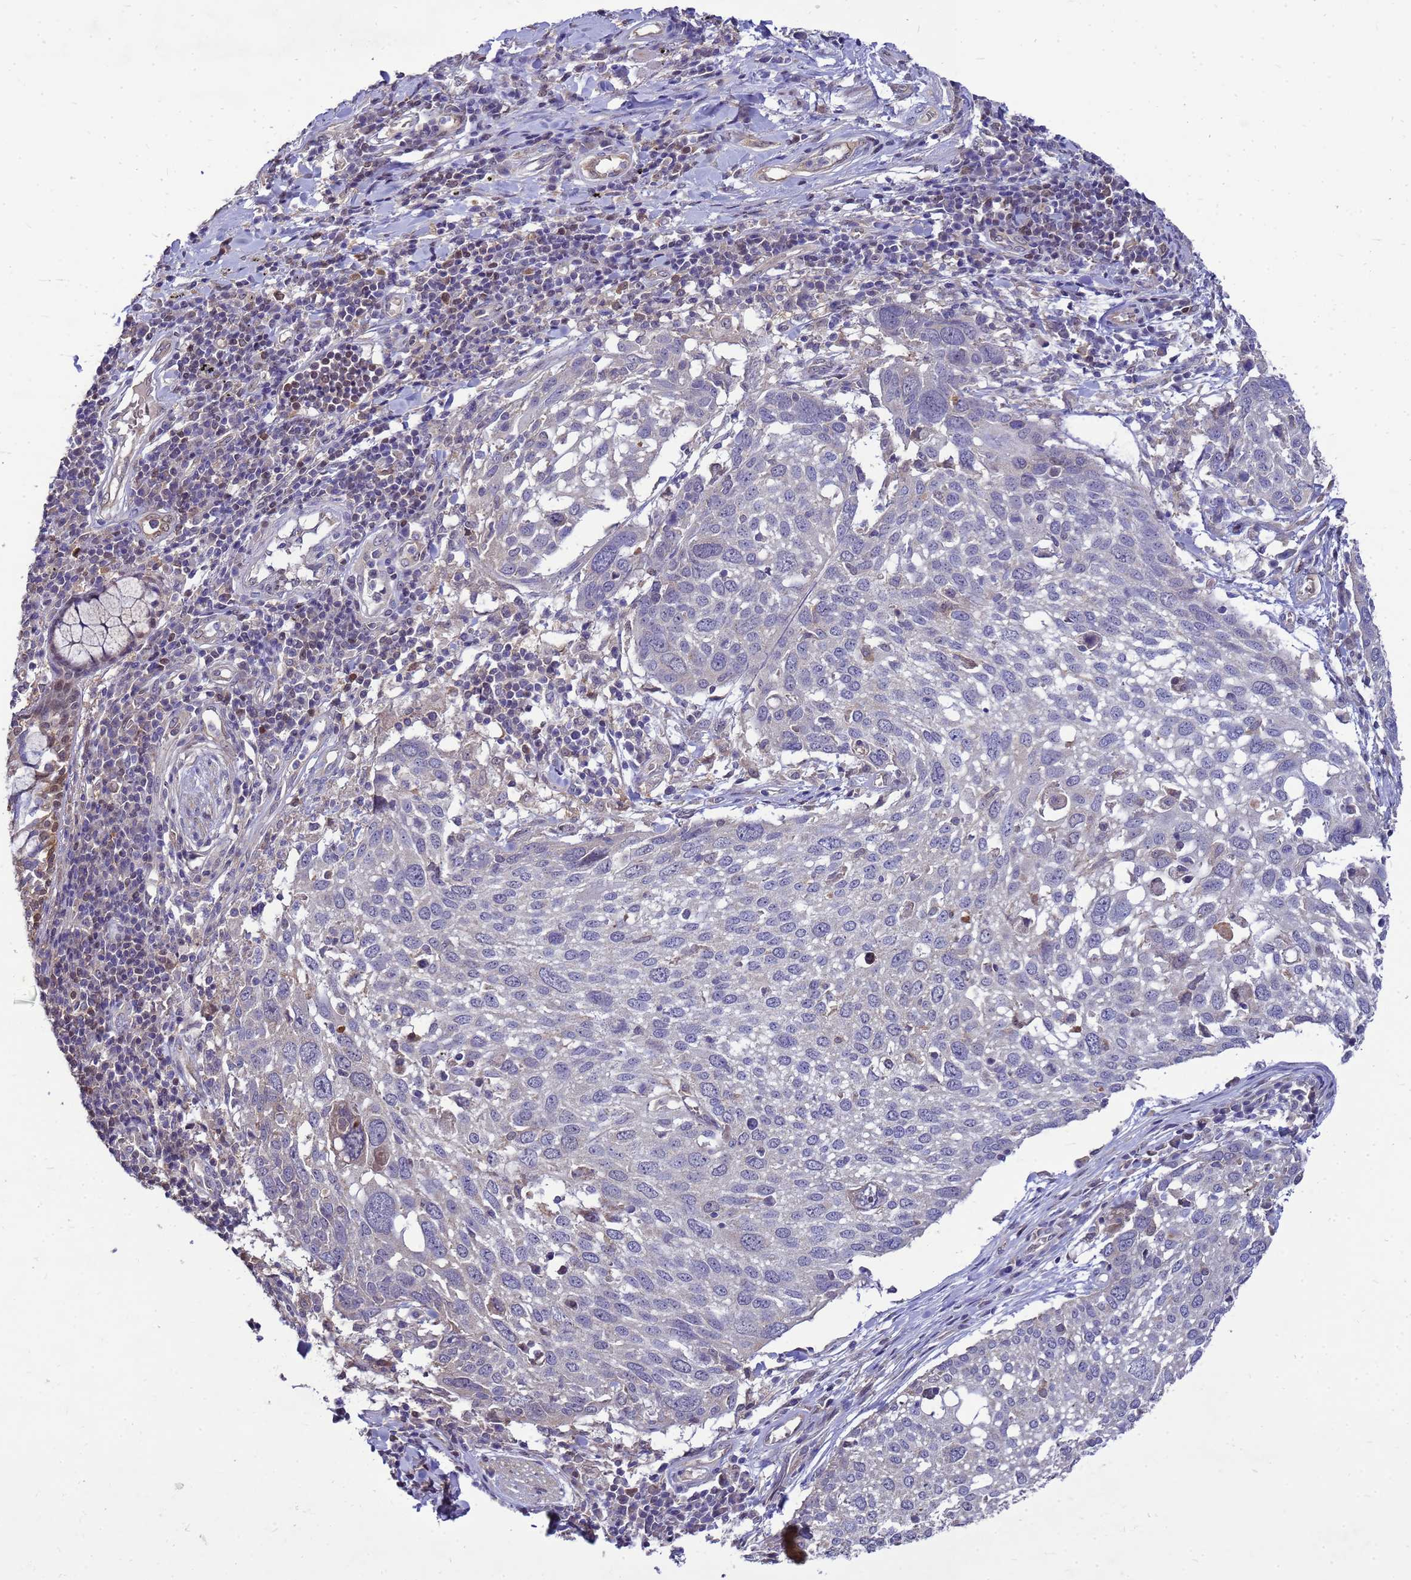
{"staining": {"intensity": "negative", "quantity": "none", "location": "none"}, "tissue": "lung cancer", "cell_type": "Tumor cells", "image_type": "cancer", "snomed": [{"axis": "morphology", "description": "Squamous cell carcinoma, NOS"}, {"axis": "topography", "description": "Lung"}], "caption": "This is a image of immunohistochemistry staining of lung cancer (squamous cell carcinoma), which shows no expression in tumor cells.", "gene": "EIF4EBP3", "patient": {"sex": "male", "age": 65}}